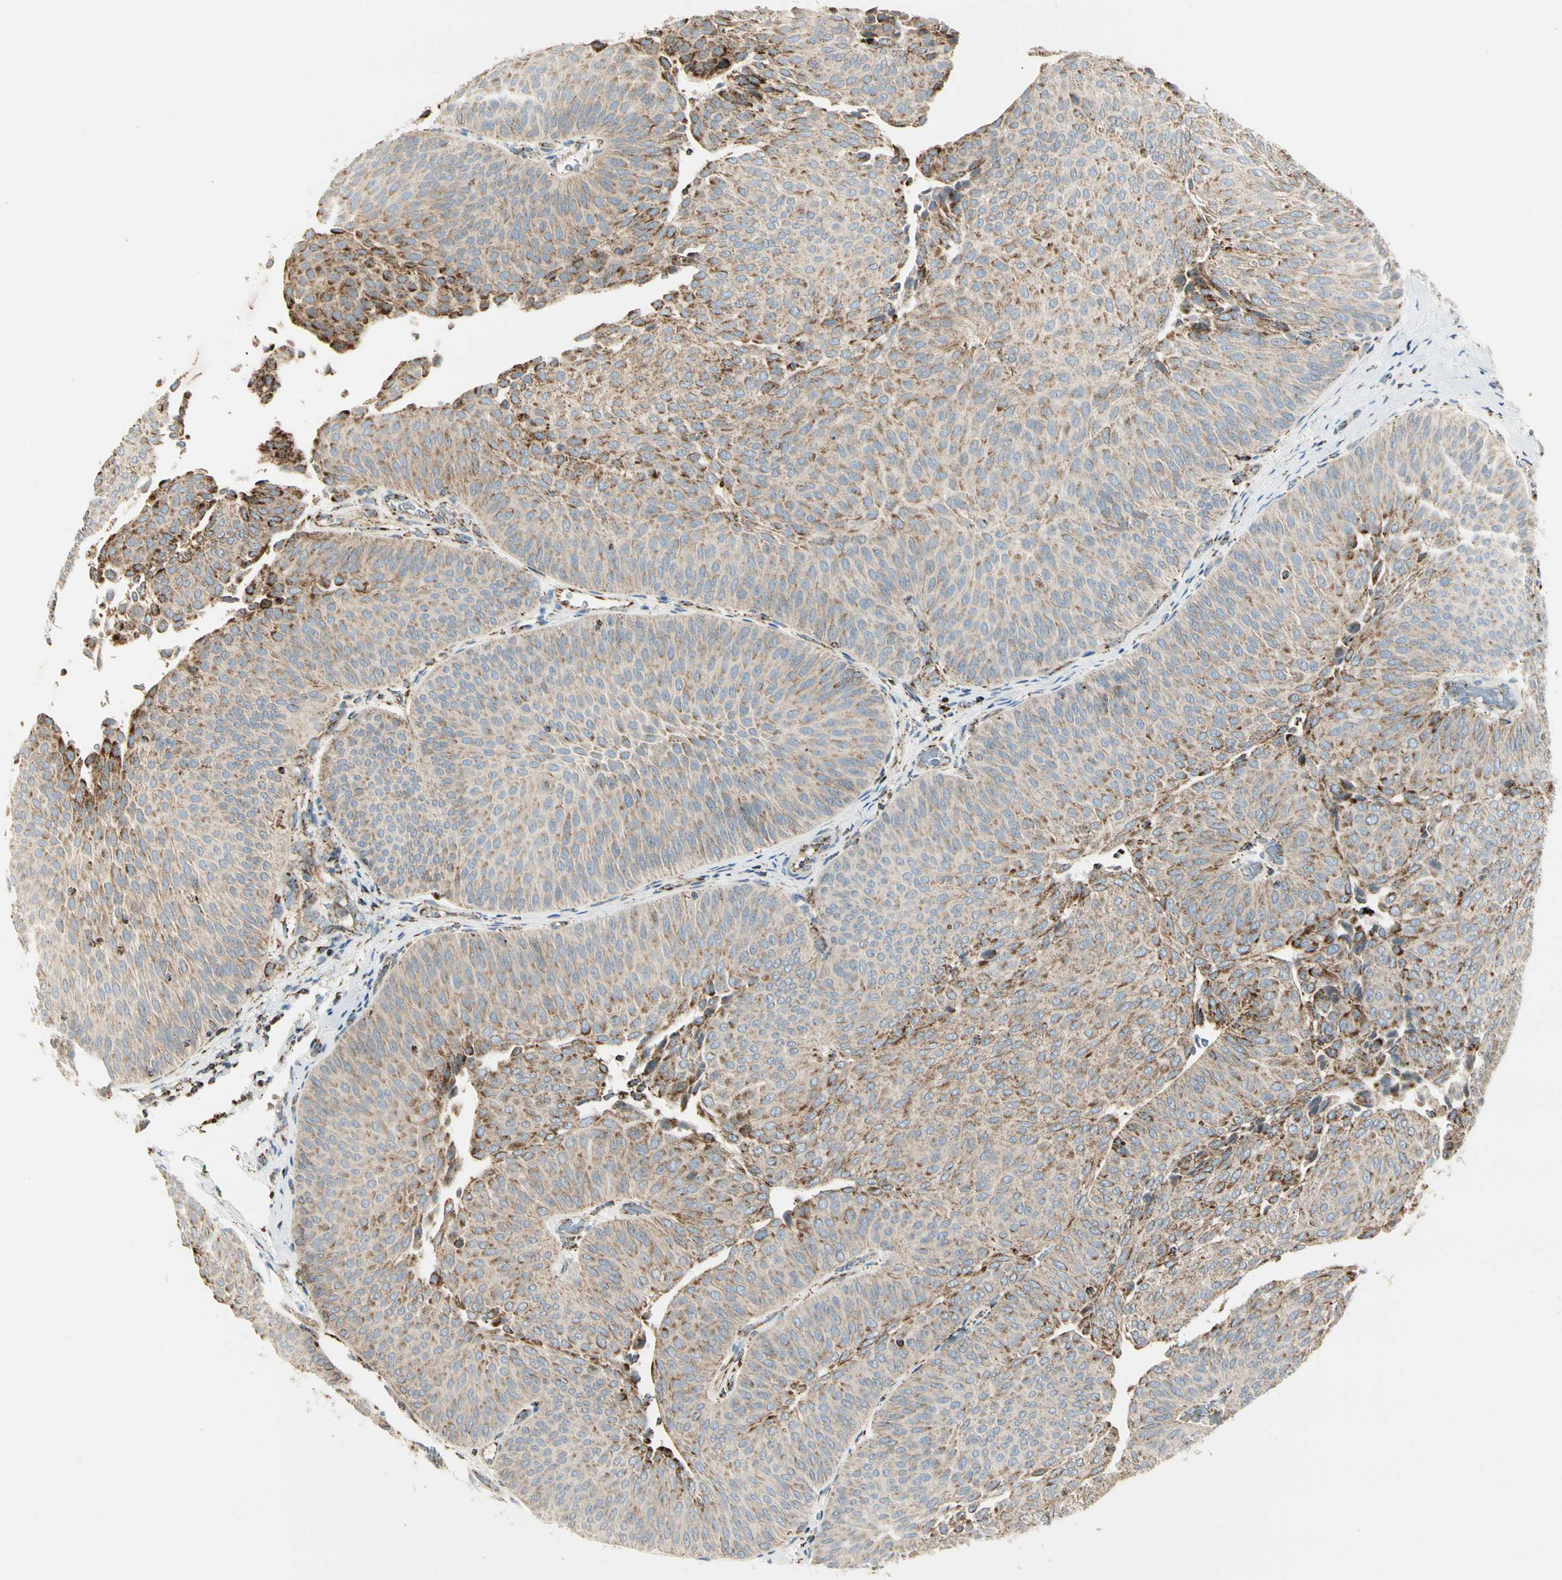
{"staining": {"intensity": "weak", "quantity": ">75%", "location": "cytoplasmic/membranous"}, "tissue": "urothelial cancer", "cell_type": "Tumor cells", "image_type": "cancer", "snomed": [{"axis": "morphology", "description": "Urothelial carcinoma, Low grade"}, {"axis": "topography", "description": "Urinary bladder"}], "caption": "Urothelial carcinoma (low-grade) was stained to show a protein in brown. There is low levels of weak cytoplasmic/membranous positivity in about >75% of tumor cells.", "gene": "ME2", "patient": {"sex": "female", "age": 60}}